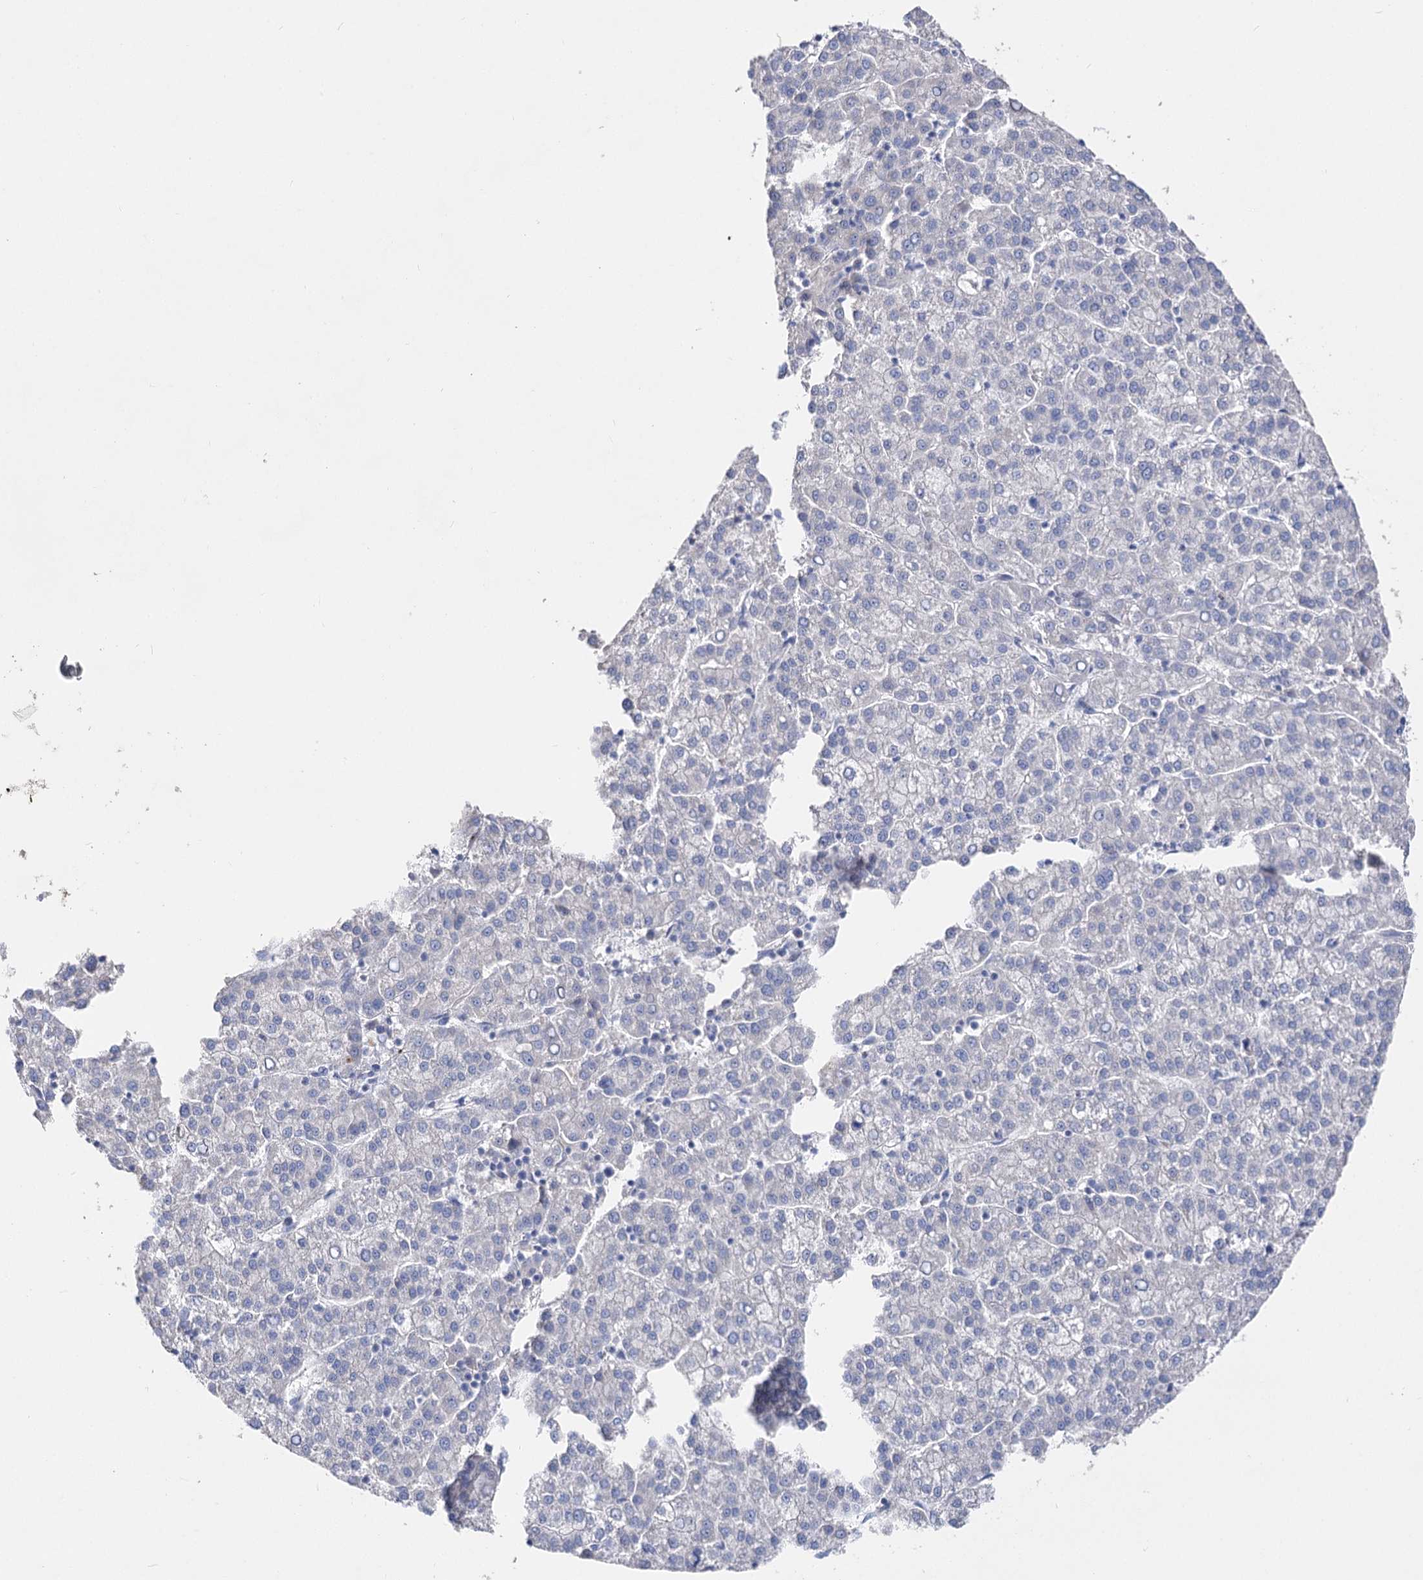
{"staining": {"intensity": "negative", "quantity": "none", "location": "none"}, "tissue": "liver cancer", "cell_type": "Tumor cells", "image_type": "cancer", "snomed": [{"axis": "morphology", "description": "Carcinoma, Hepatocellular, NOS"}, {"axis": "topography", "description": "Liver"}], "caption": "Liver hepatocellular carcinoma was stained to show a protein in brown. There is no significant positivity in tumor cells.", "gene": "NRAP", "patient": {"sex": "female", "age": 58}}